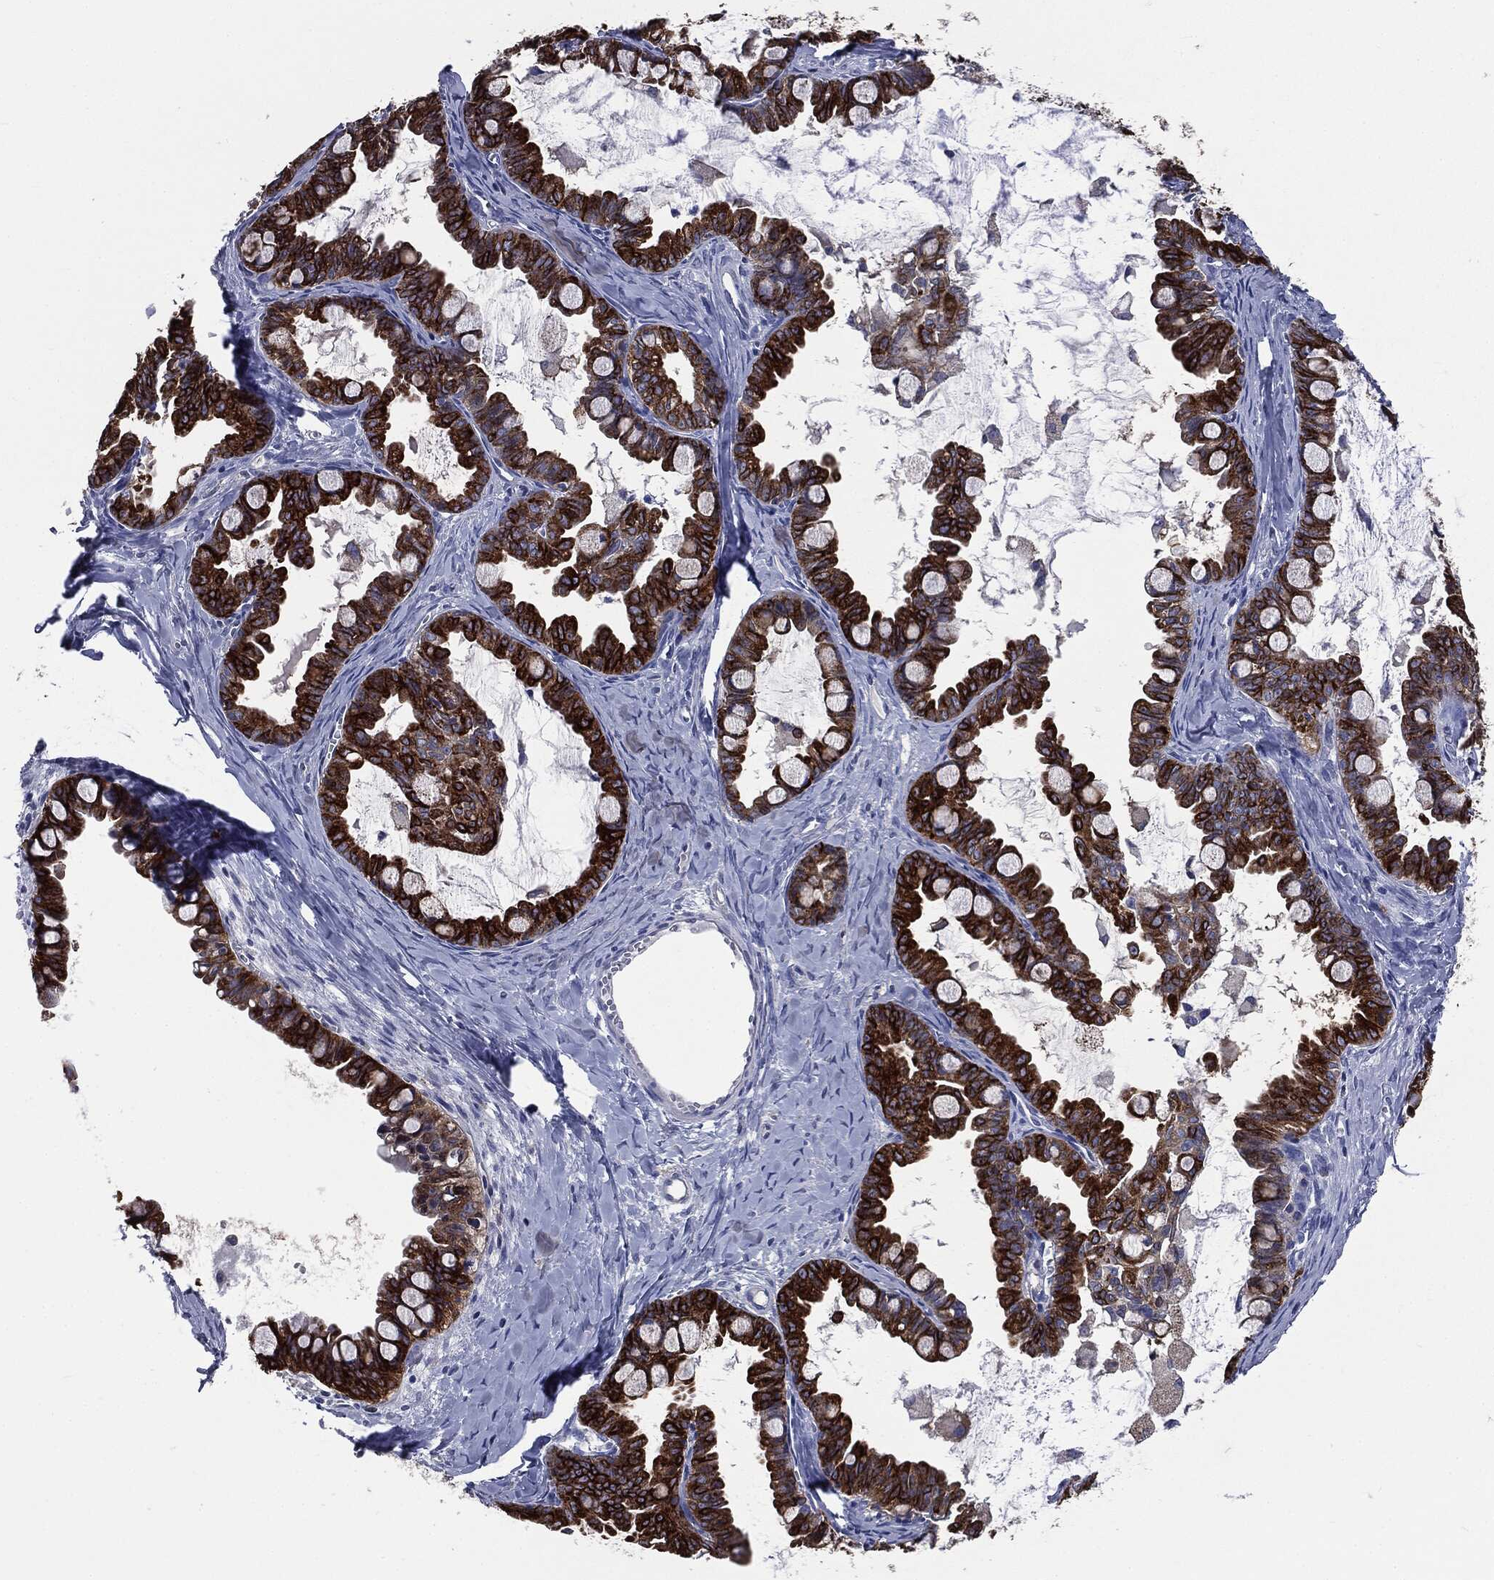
{"staining": {"intensity": "strong", "quantity": ">75%", "location": "cytoplasmic/membranous"}, "tissue": "ovarian cancer", "cell_type": "Tumor cells", "image_type": "cancer", "snomed": [{"axis": "morphology", "description": "Cystadenocarcinoma, mucinous, NOS"}, {"axis": "topography", "description": "Ovary"}], "caption": "This micrograph displays immunohistochemistry staining of human ovarian mucinous cystadenocarcinoma, with high strong cytoplasmic/membranous expression in approximately >75% of tumor cells.", "gene": "PTGS2", "patient": {"sex": "female", "age": 63}}